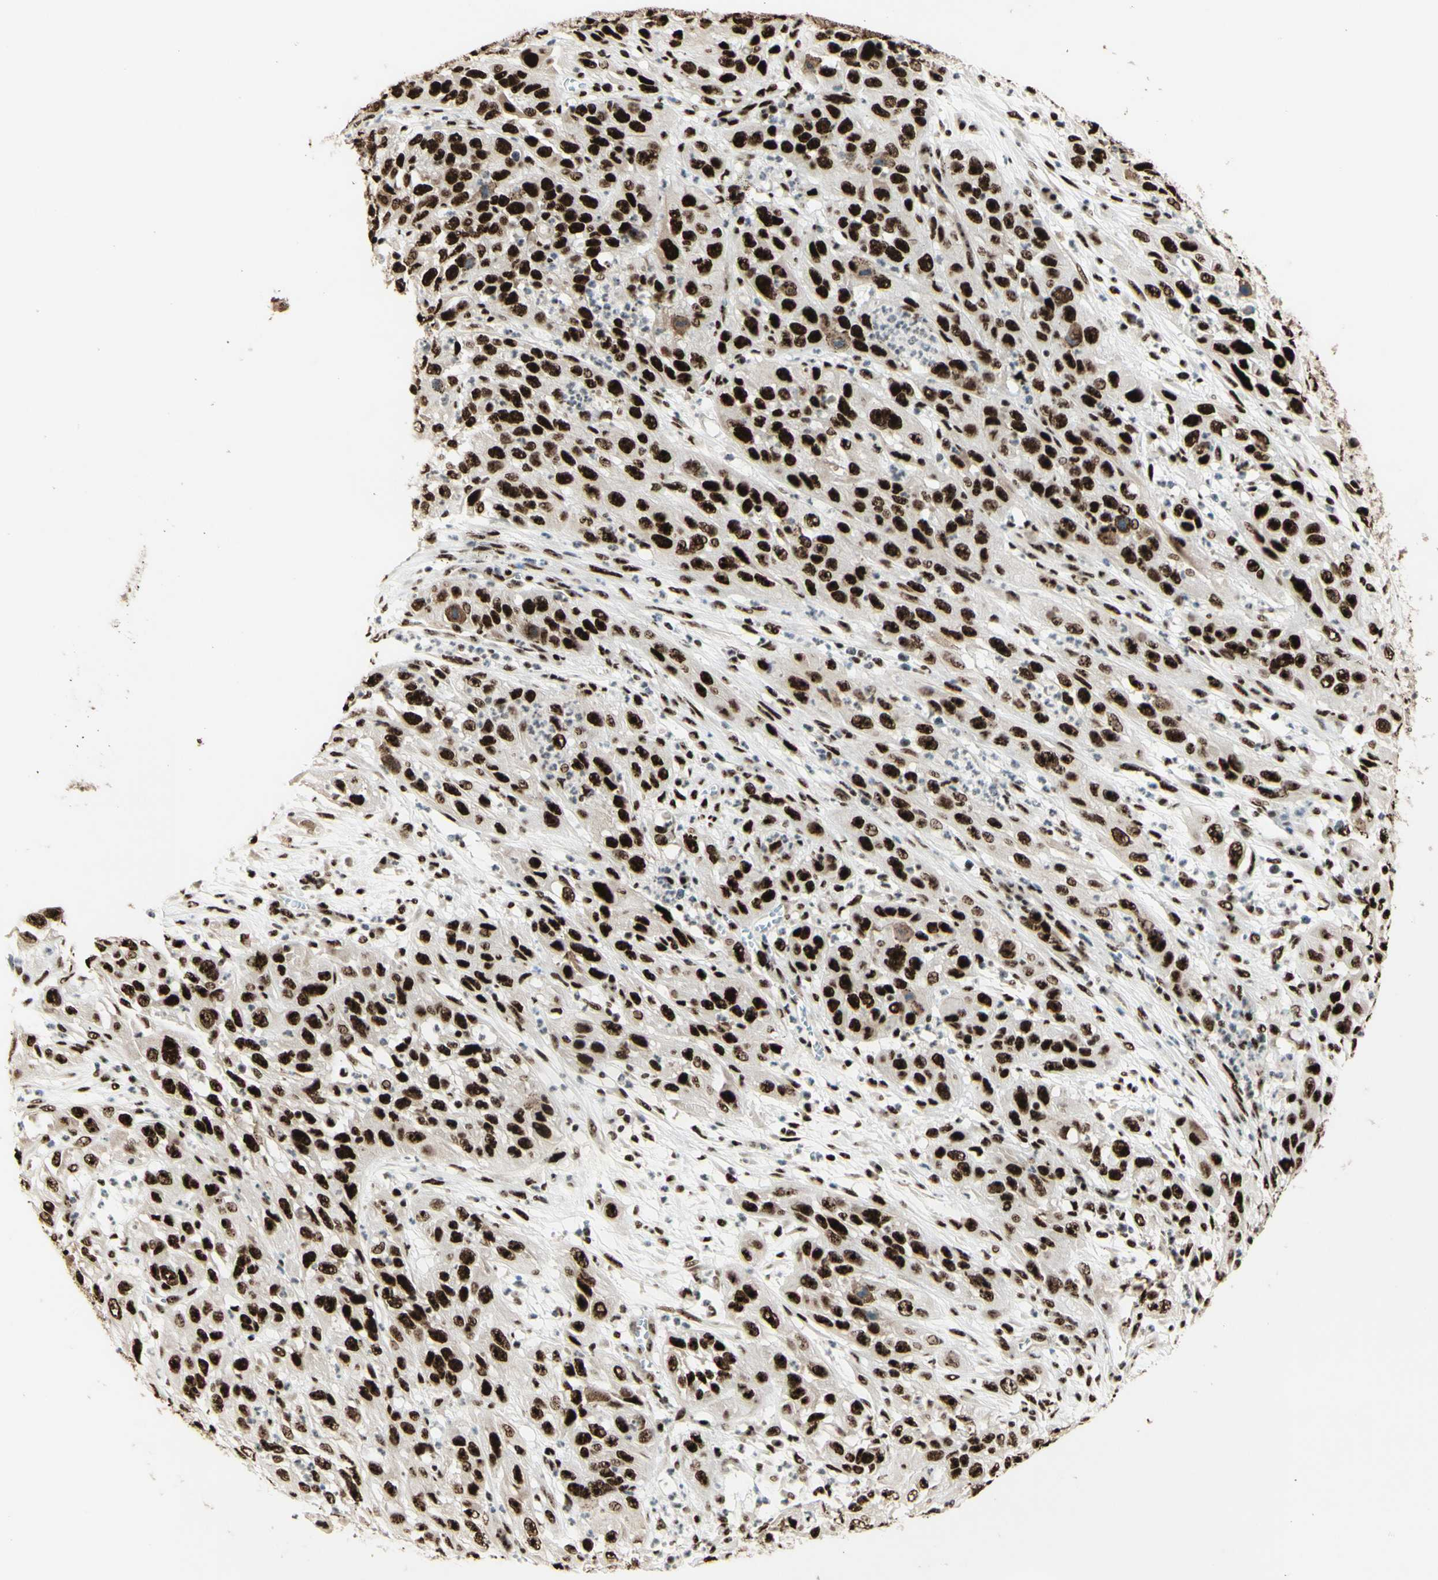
{"staining": {"intensity": "strong", "quantity": ">75%", "location": "nuclear"}, "tissue": "cervical cancer", "cell_type": "Tumor cells", "image_type": "cancer", "snomed": [{"axis": "morphology", "description": "Squamous cell carcinoma, NOS"}, {"axis": "topography", "description": "Cervix"}], "caption": "Protein expression analysis of human cervical cancer (squamous cell carcinoma) reveals strong nuclear expression in about >75% of tumor cells.", "gene": "DHX9", "patient": {"sex": "female", "age": 32}}